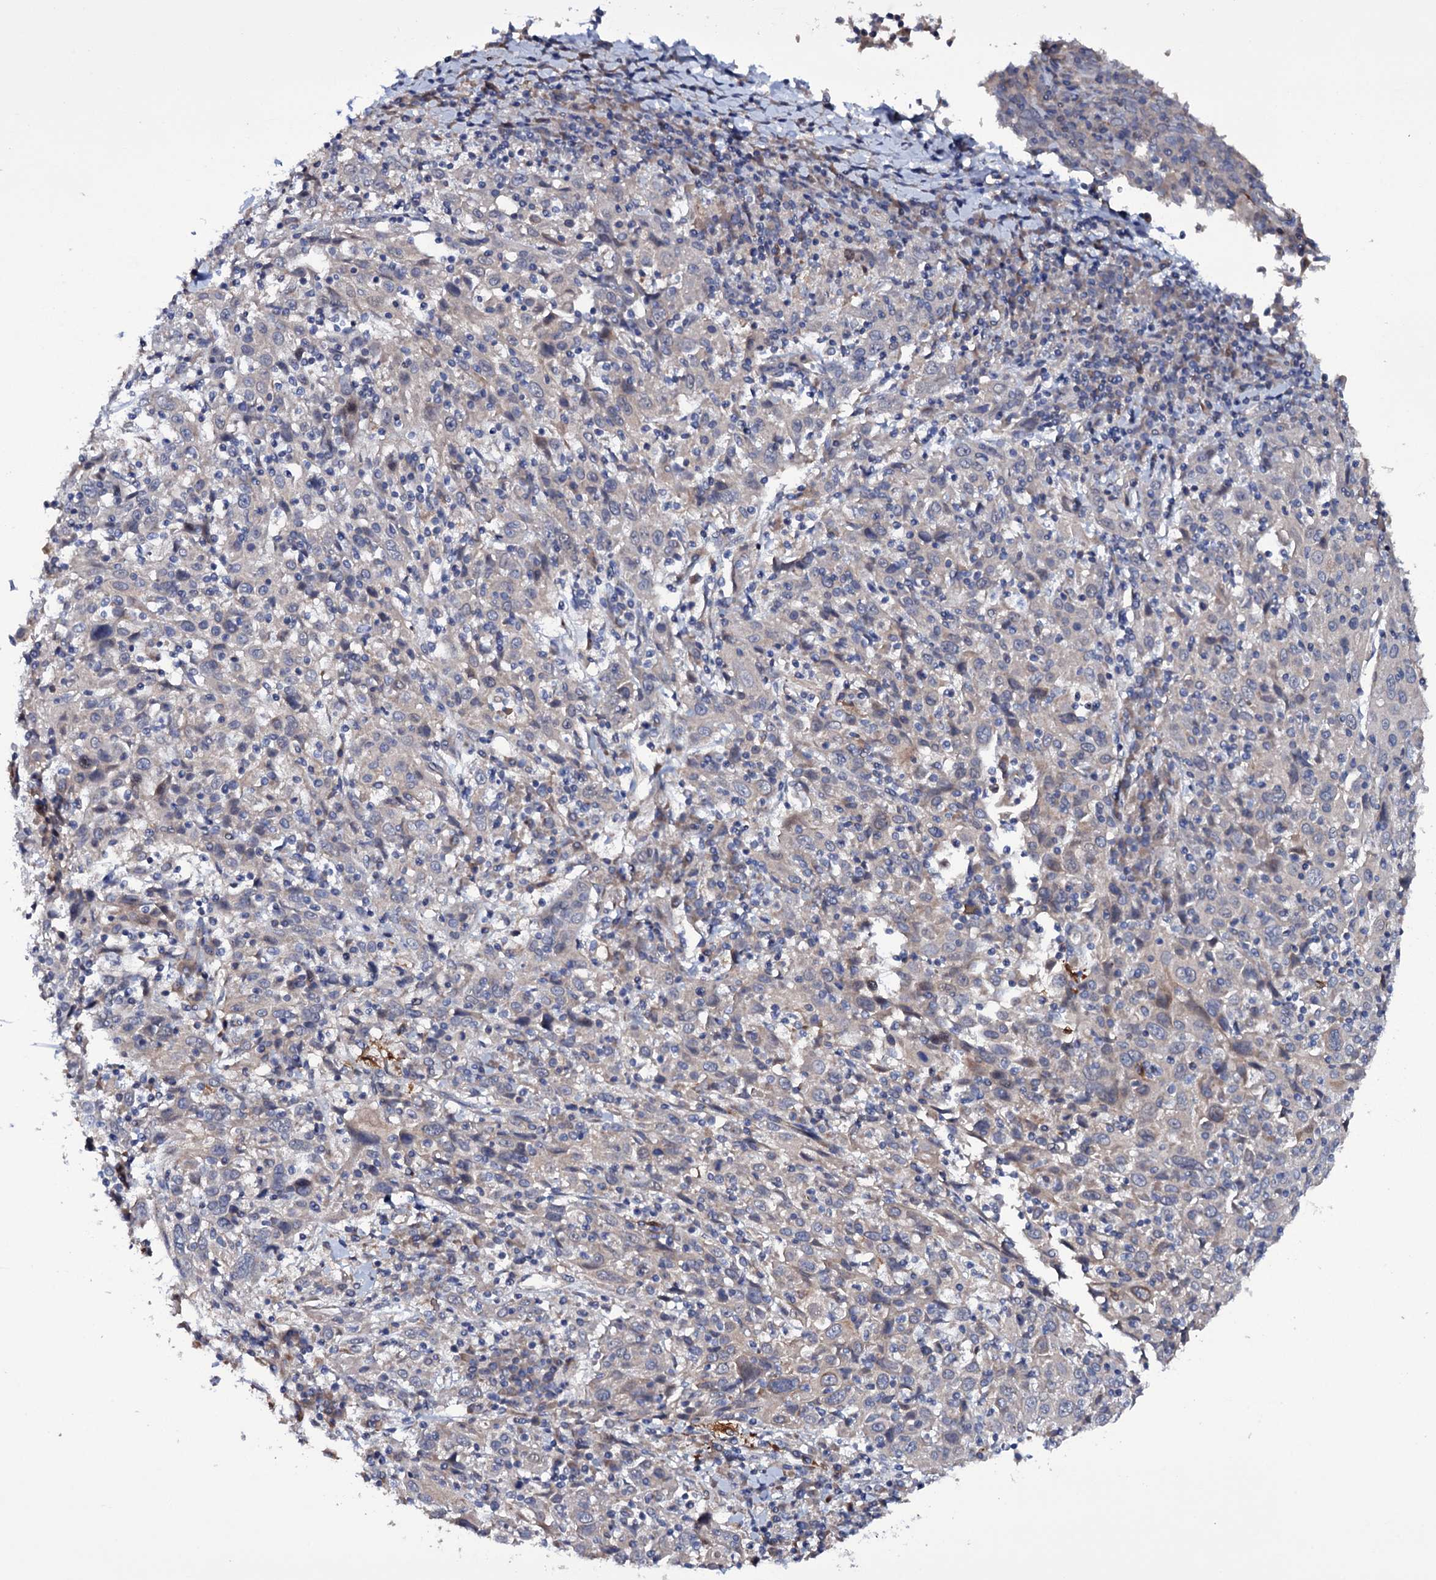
{"staining": {"intensity": "negative", "quantity": "none", "location": "none"}, "tissue": "cervical cancer", "cell_type": "Tumor cells", "image_type": "cancer", "snomed": [{"axis": "morphology", "description": "Squamous cell carcinoma, NOS"}, {"axis": "topography", "description": "Cervix"}], "caption": "Tumor cells show no significant protein positivity in cervical cancer.", "gene": "BCL2L14", "patient": {"sex": "female", "age": 46}}